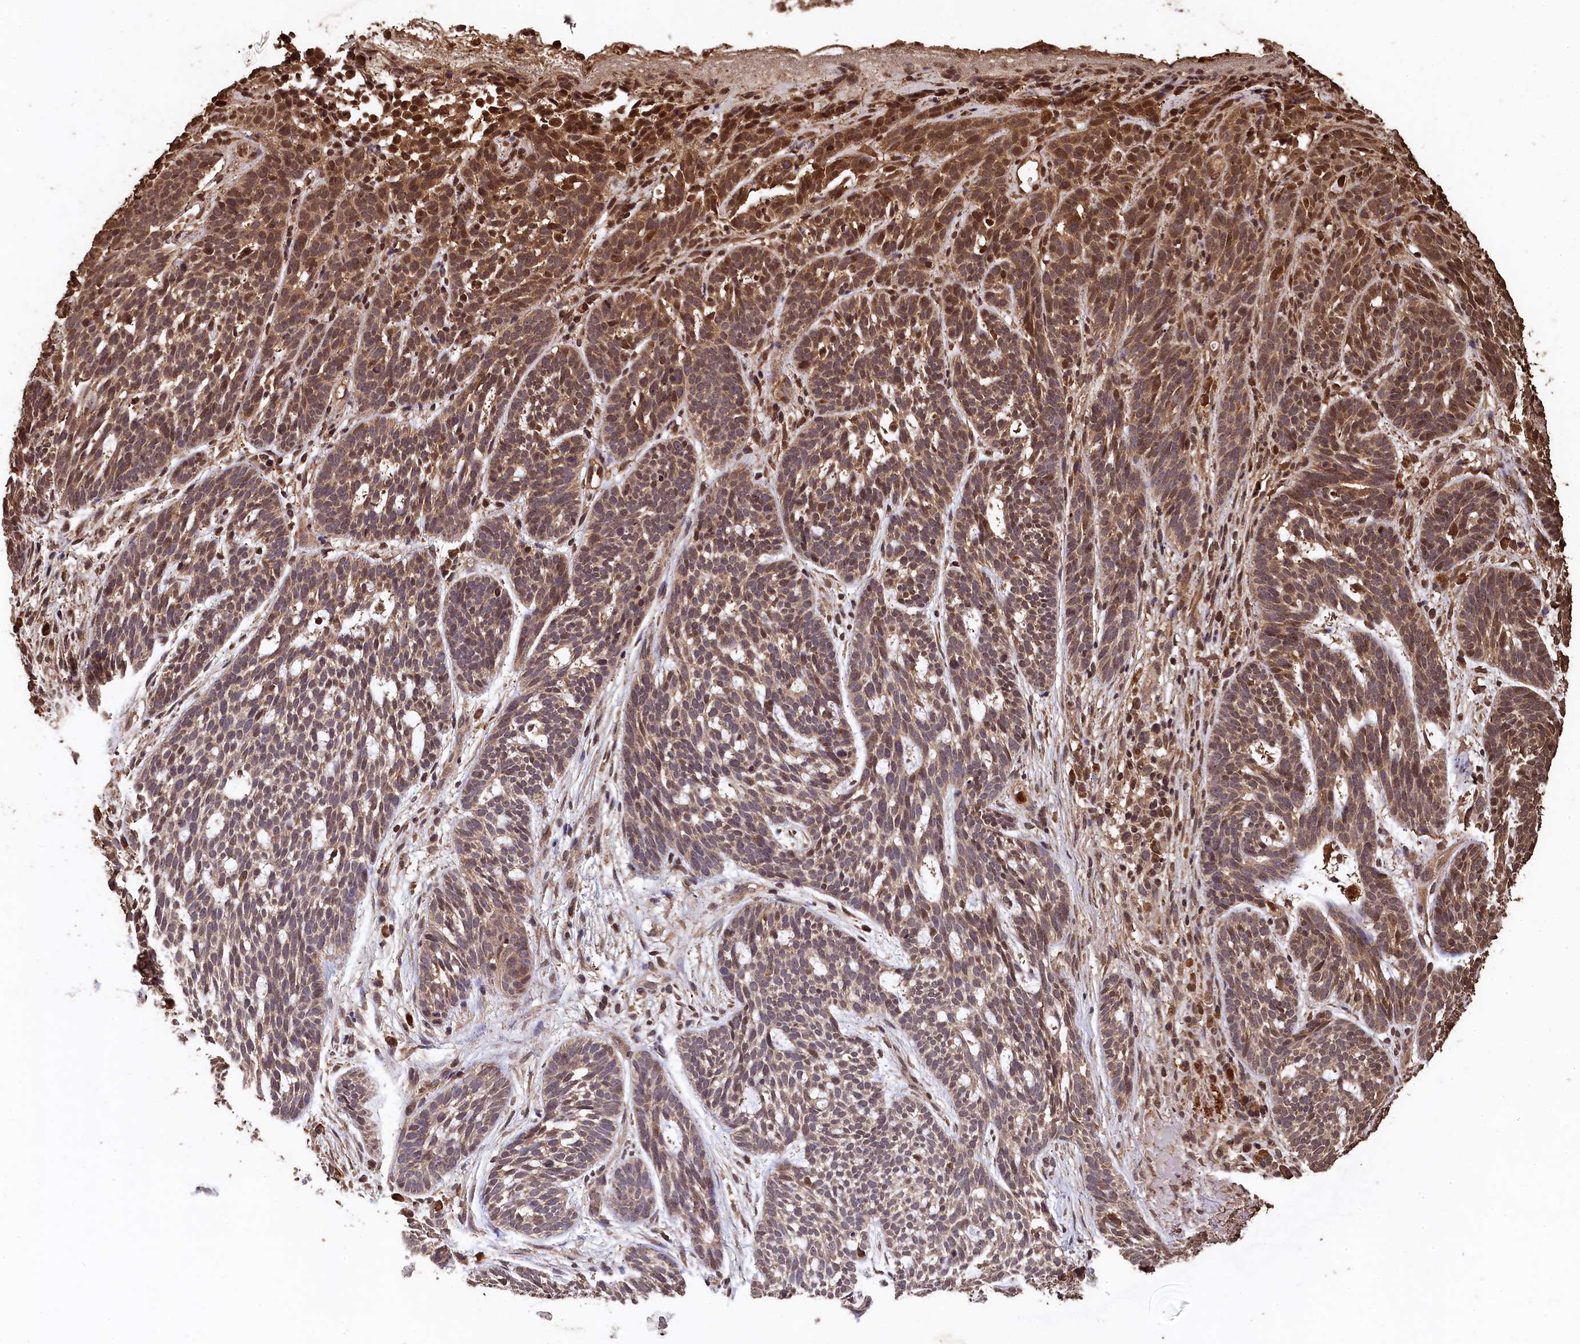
{"staining": {"intensity": "moderate", "quantity": "25%-75%", "location": "cytoplasmic/membranous,nuclear"}, "tissue": "skin cancer", "cell_type": "Tumor cells", "image_type": "cancer", "snomed": [{"axis": "morphology", "description": "Basal cell carcinoma"}, {"axis": "topography", "description": "Skin"}], "caption": "Protein expression analysis of human skin basal cell carcinoma reveals moderate cytoplasmic/membranous and nuclear staining in approximately 25%-75% of tumor cells.", "gene": "CEP57L1", "patient": {"sex": "male", "age": 71}}